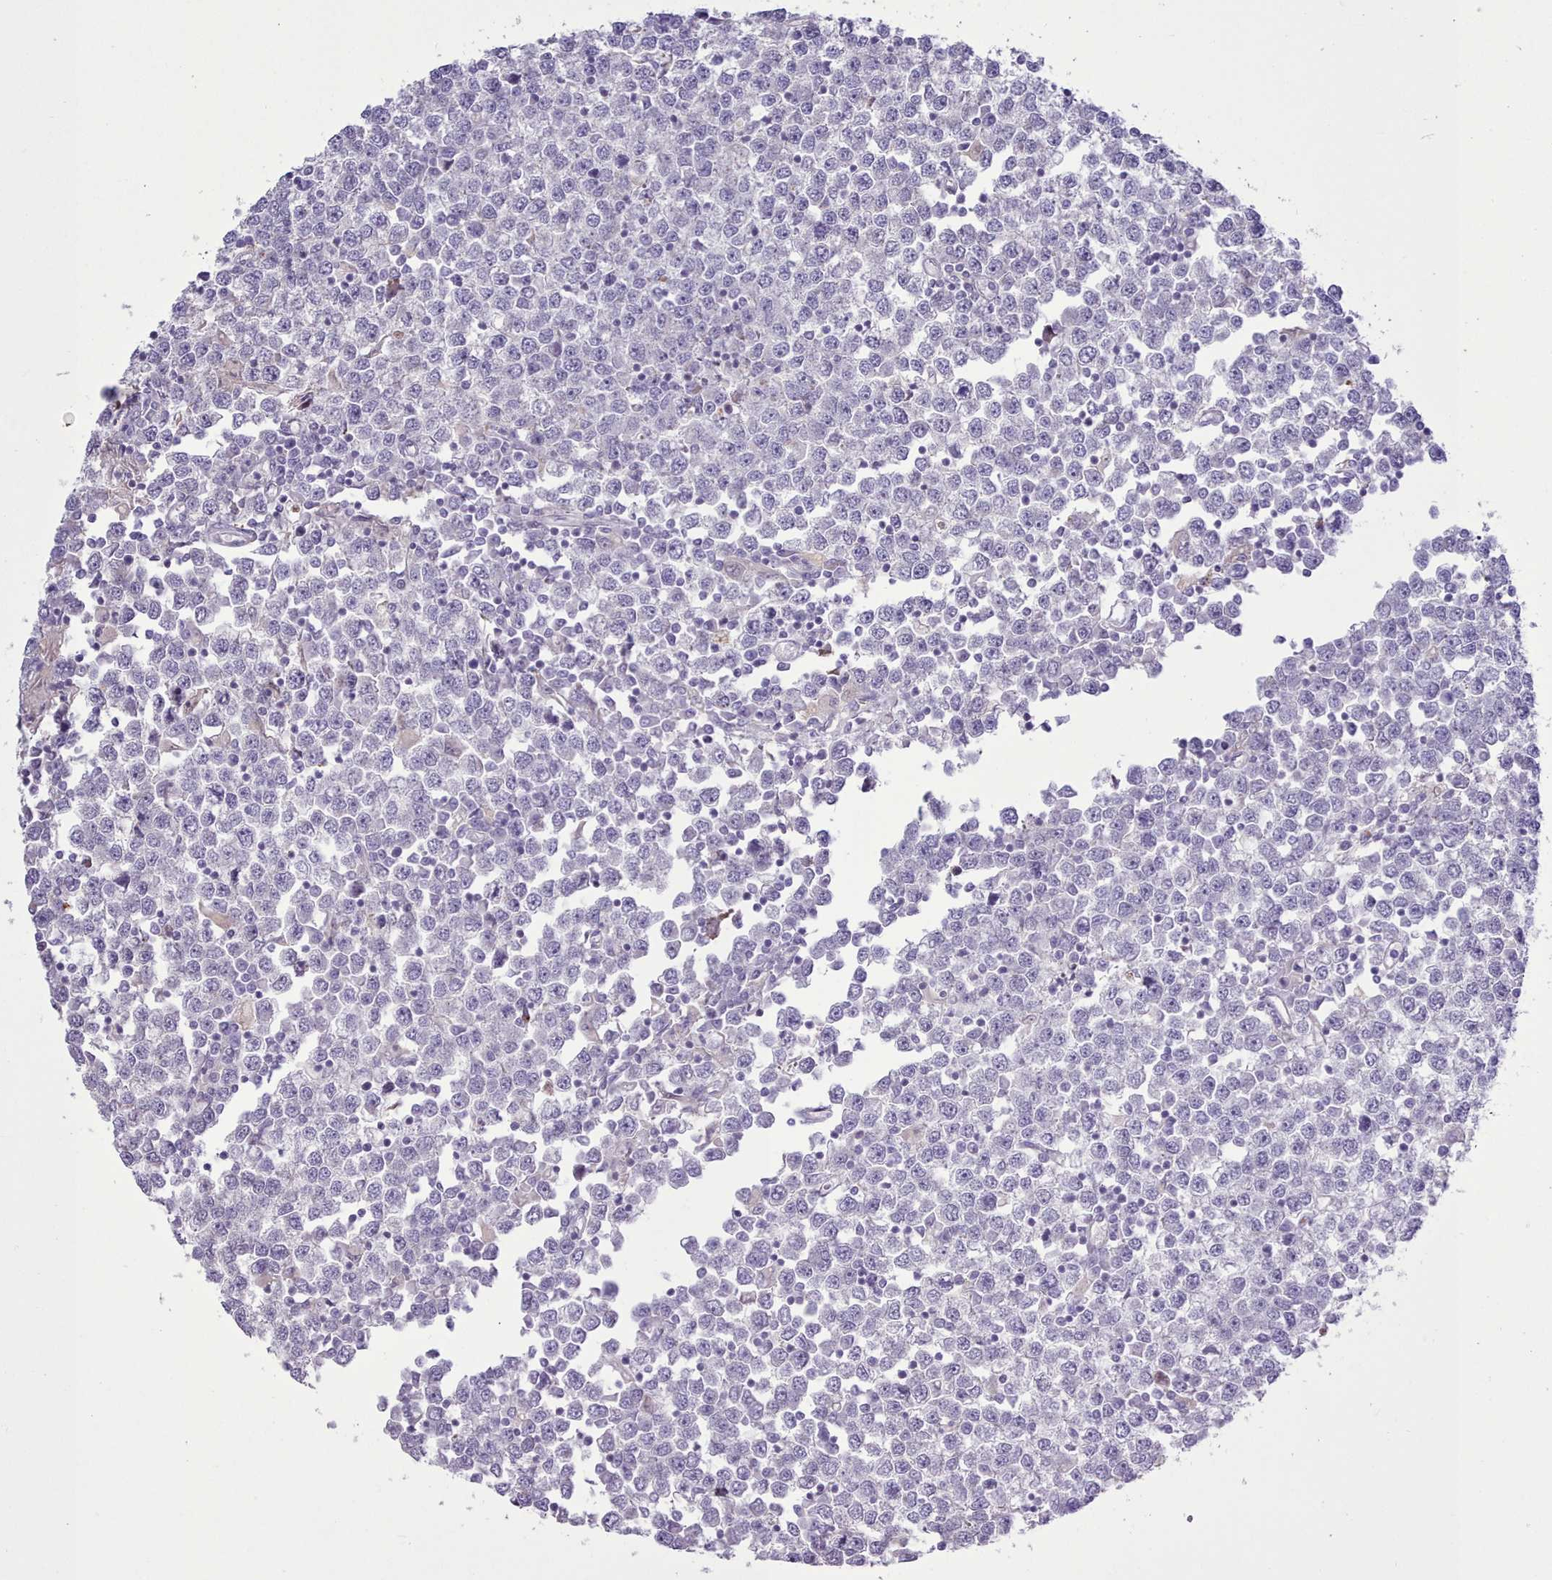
{"staining": {"intensity": "negative", "quantity": "none", "location": "none"}, "tissue": "testis cancer", "cell_type": "Tumor cells", "image_type": "cancer", "snomed": [{"axis": "morphology", "description": "Seminoma, NOS"}, {"axis": "topography", "description": "Testis"}], "caption": "Tumor cells are negative for protein expression in human seminoma (testis).", "gene": "SRD5A1", "patient": {"sex": "male", "age": 65}}